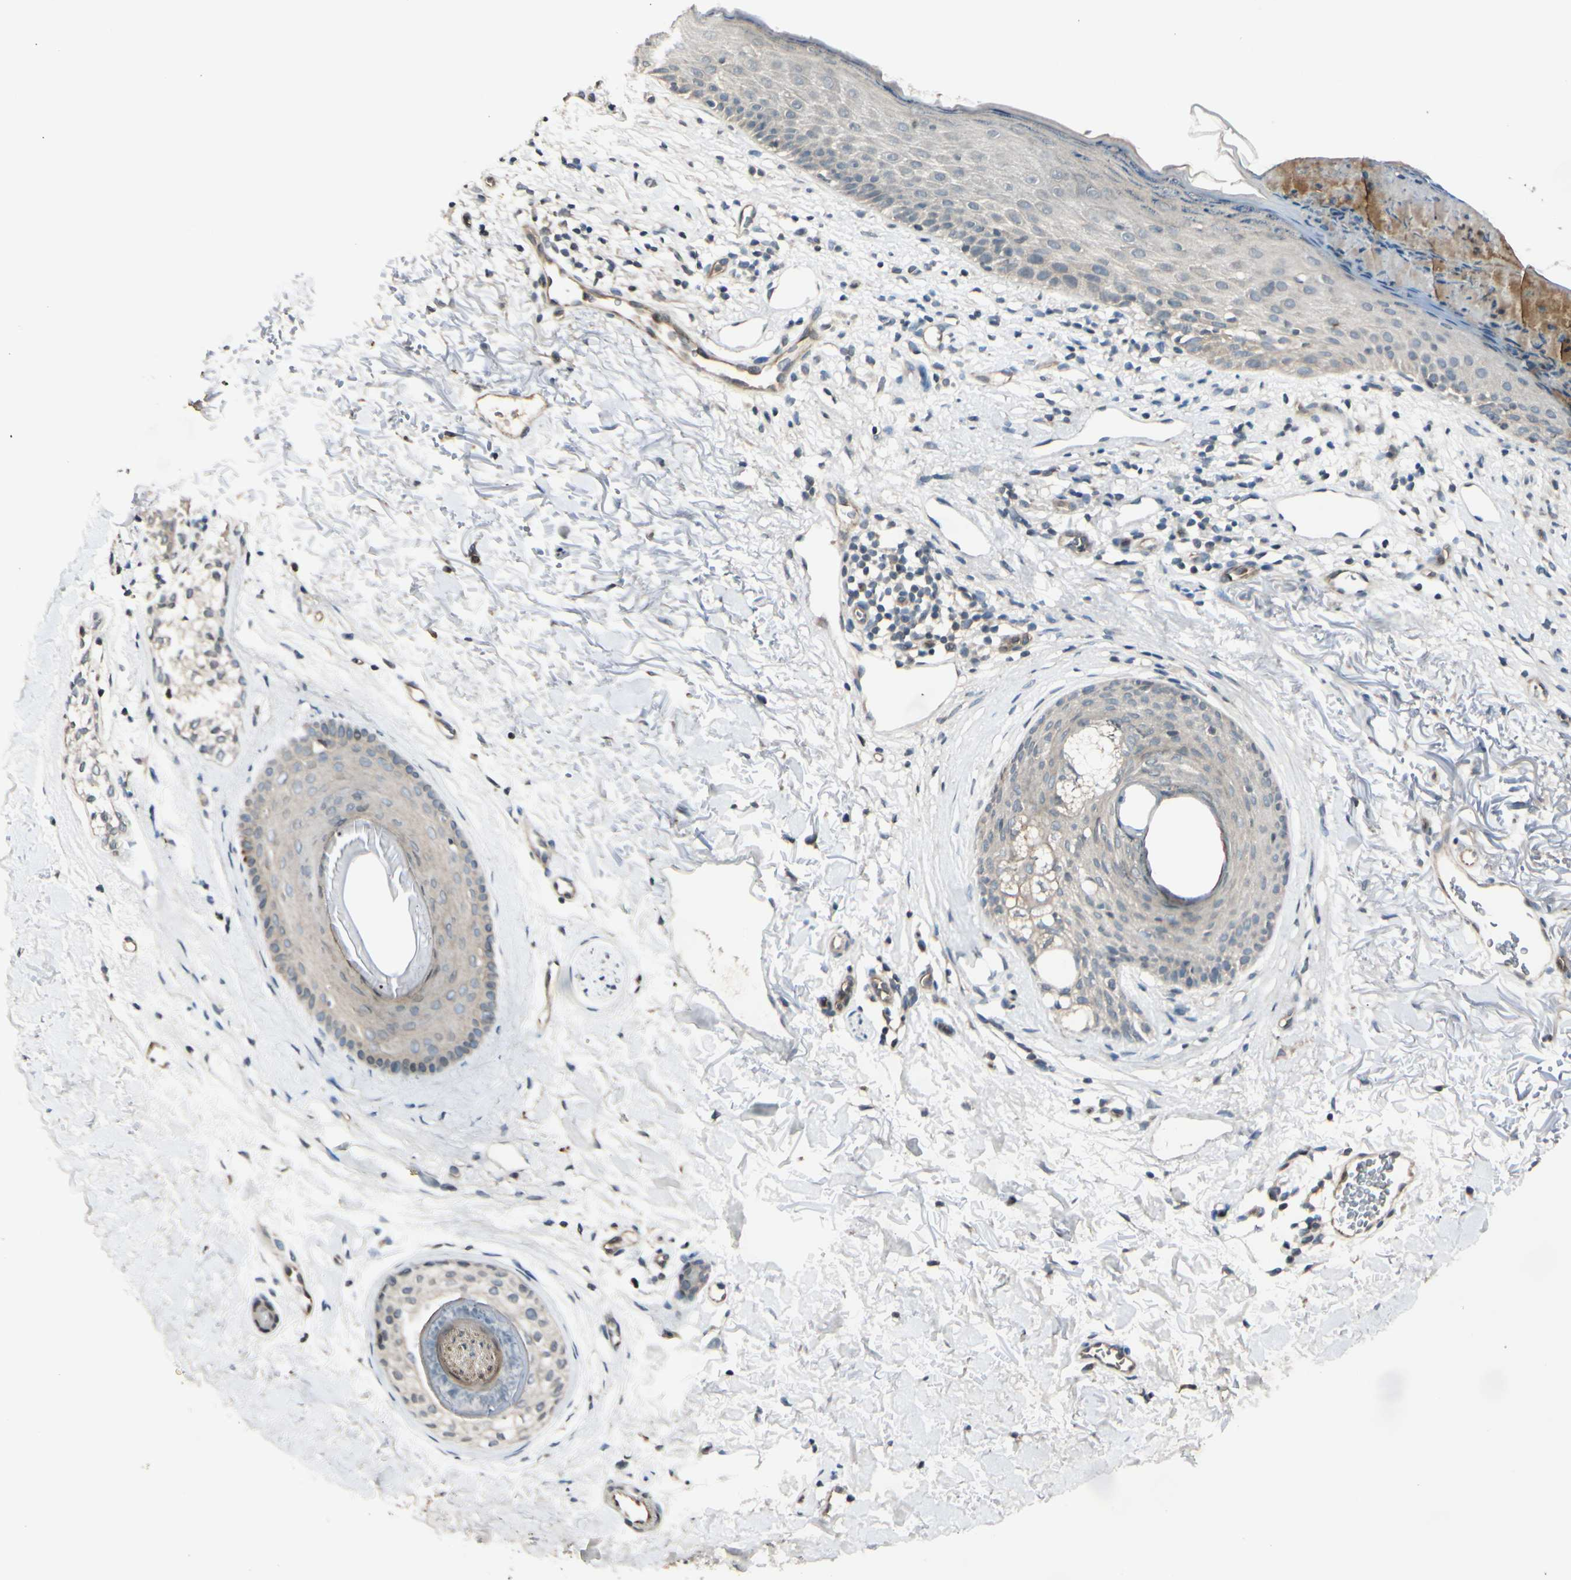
{"staining": {"intensity": "weak", "quantity": "25%-75%", "location": "cytoplasmic/membranous"}, "tissue": "skin cancer", "cell_type": "Tumor cells", "image_type": "cancer", "snomed": [{"axis": "morphology", "description": "Basal cell carcinoma"}, {"axis": "topography", "description": "Skin"}], "caption": "Basal cell carcinoma (skin) stained with a brown dye shows weak cytoplasmic/membranous positive expression in approximately 25%-75% of tumor cells.", "gene": "FGF10", "patient": {"sex": "female", "age": 70}}